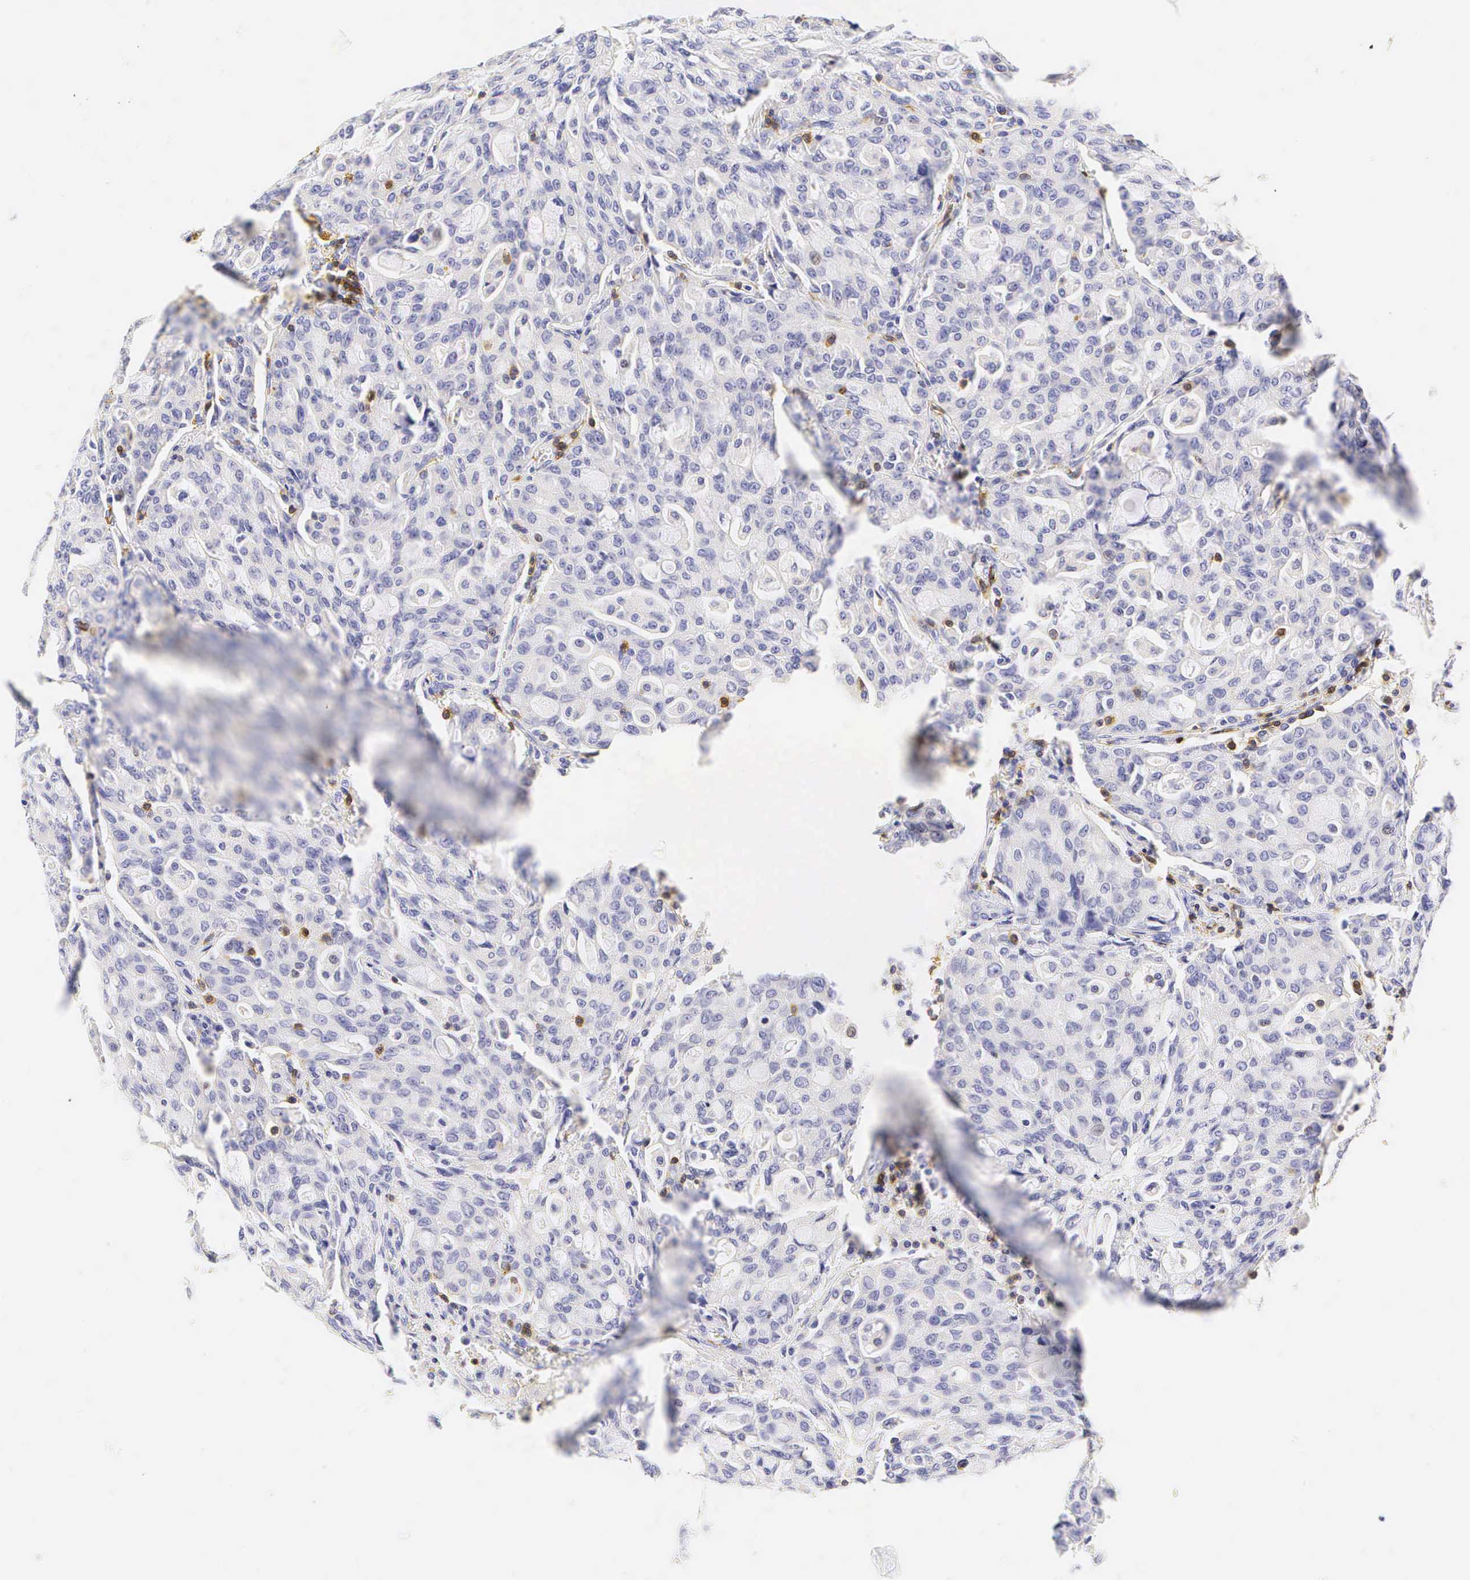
{"staining": {"intensity": "negative", "quantity": "none", "location": "none"}, "tissue": "lung cancer", "cell_type": "Tumor cells", "image_type": "cancer", "snomed": [{"axis": "morphology", "description": "Adenocarcinoma, NOS"}, {"axis": "topography", "description": "Lung"}], "caption": "Protein analysis of adenocarcinoma (lung) demonstrates no significant staining in tumor cells.", "gene": "CD3E", "patient": {"sex": "female", "age": 44}}